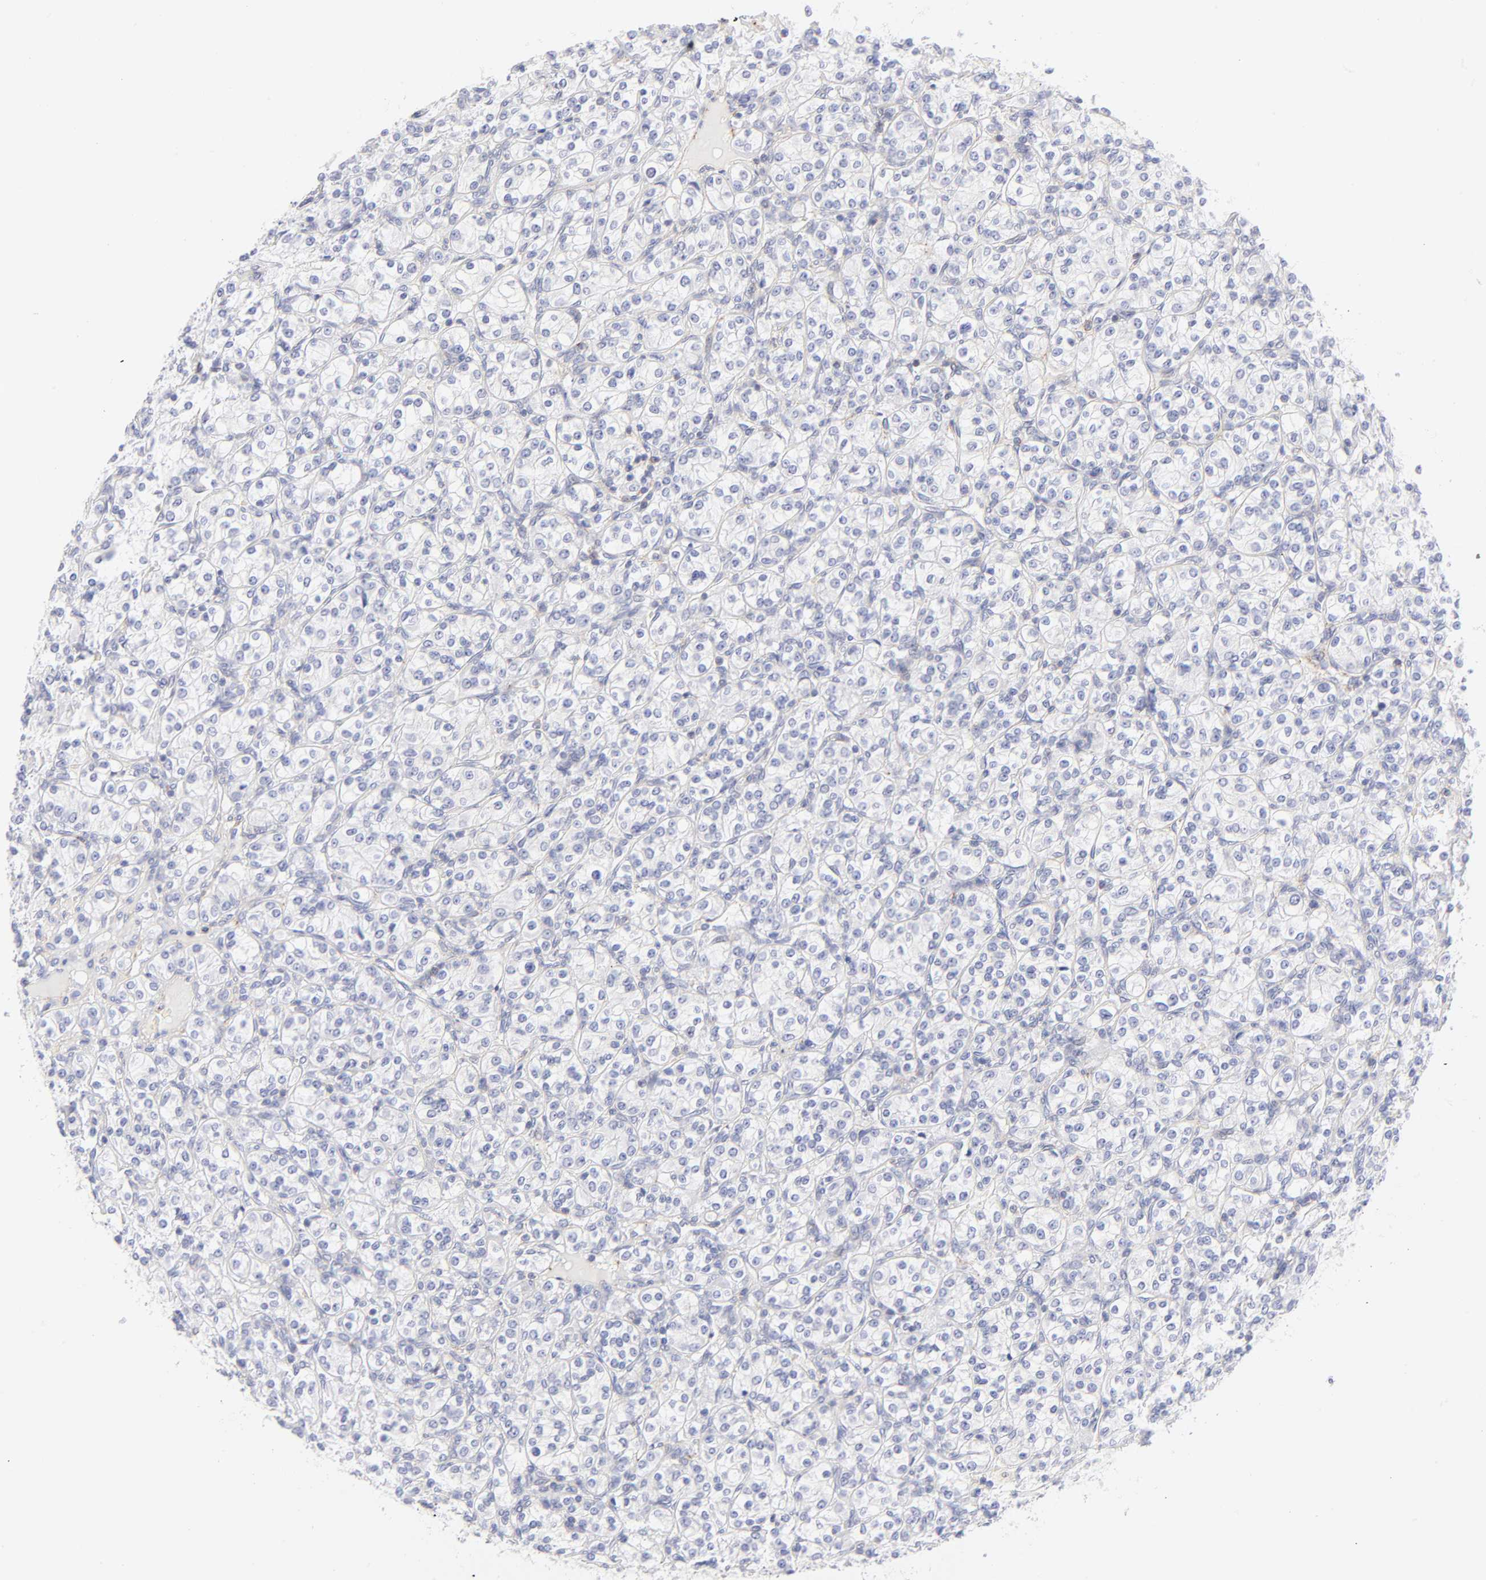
{"staining": {"intensity": "negative", "quantity": "none", "location": "none"}, "tissue": "renal cancer", "cell_type": "Tumor cells", "image_type": "cancer", "snomed": [{"axis": "morphology", "description": "Adenocarcinoma, NOS"}, {"axis": "topography", "description": "Kidney"}], "caption": "Tumor cells show no significant expression in adenocarcinoma (renal). Brightfield microscopy of immunohistochemistry stained with DAB (3,3'-diaminobenzidine) (brown) and hematoxylin (blue), captured at high magnification.", "gene": "ACTA2", "patient": {"sex": "male", "age": 77}}